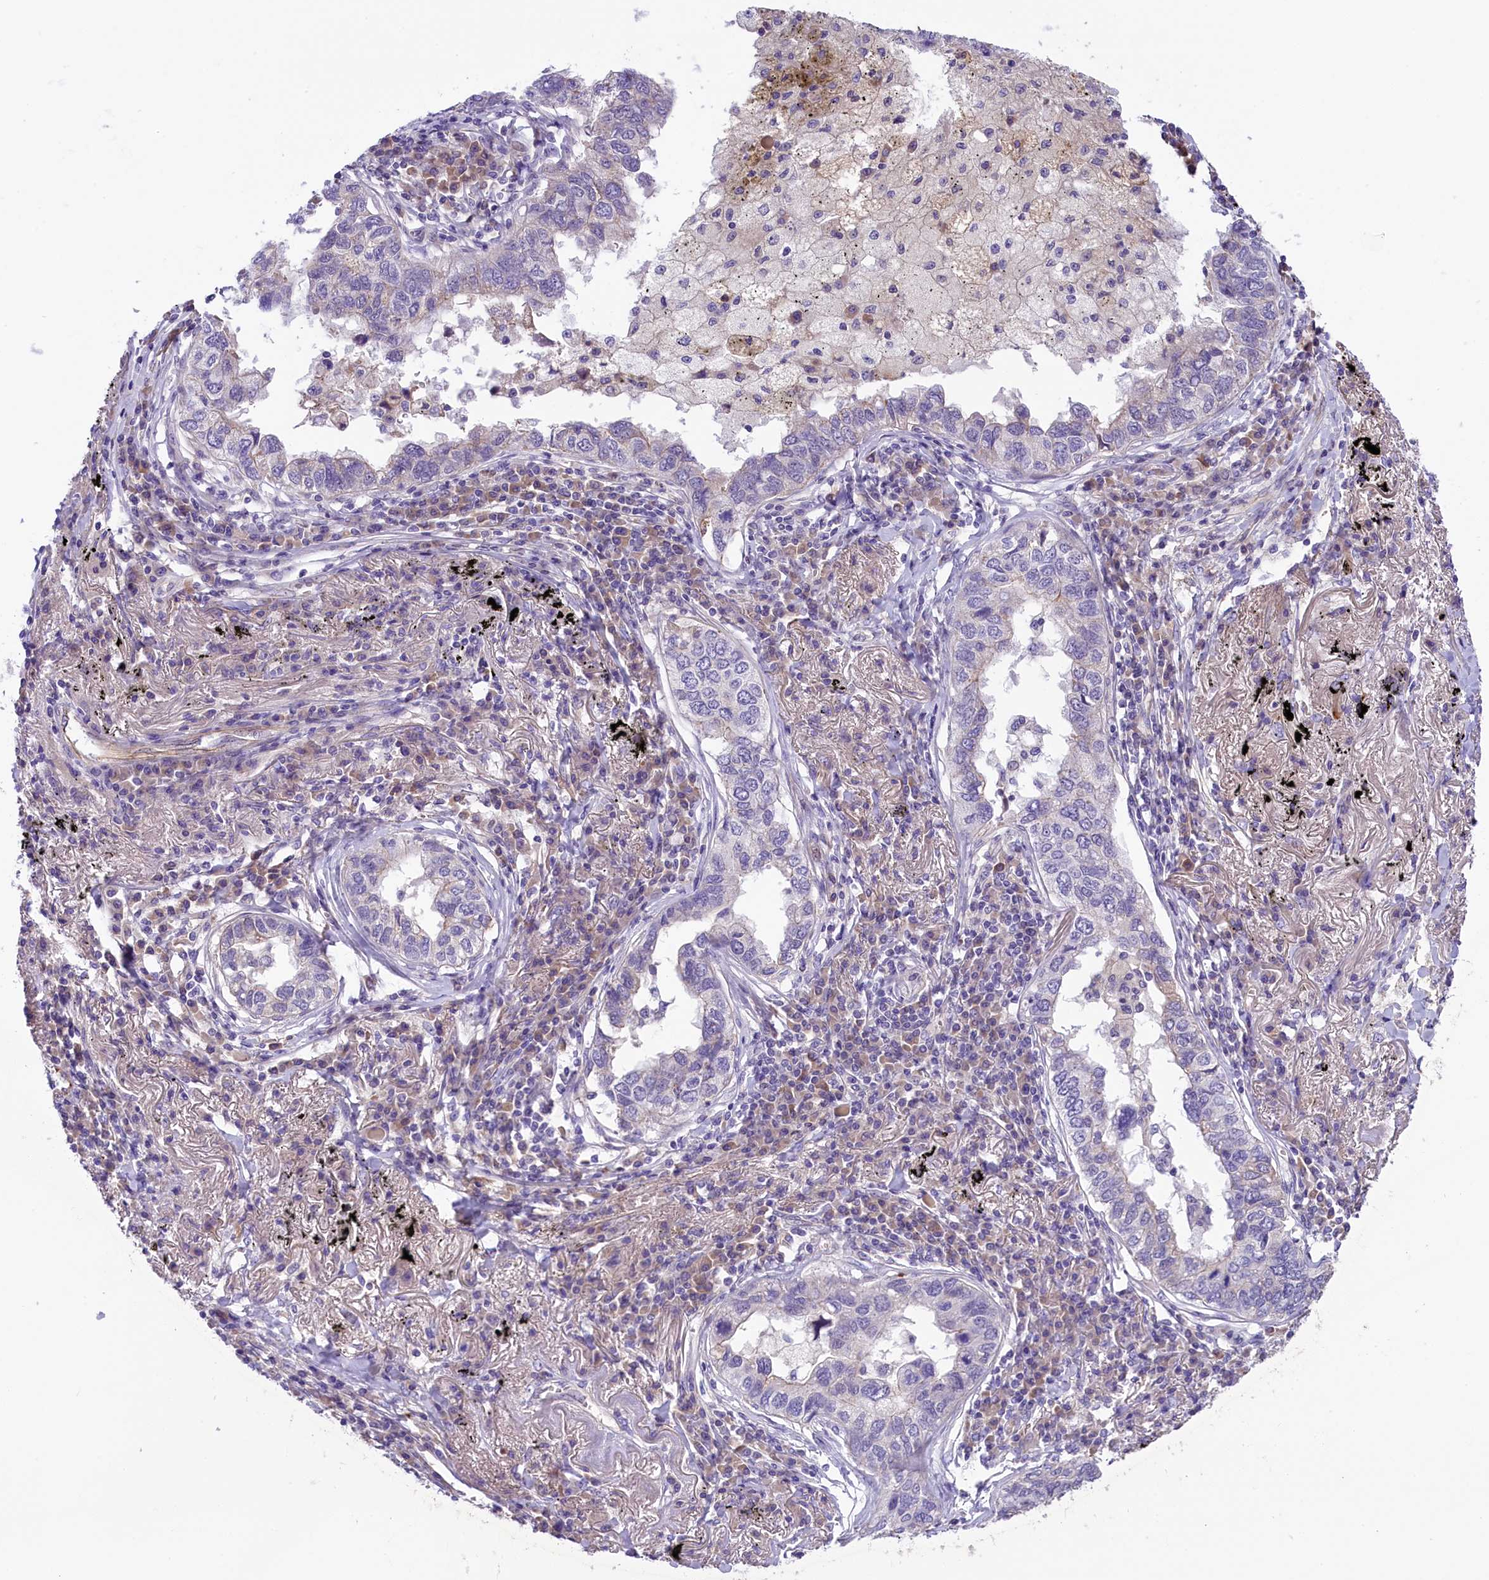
{"staining": {"intensity": "negative", "quantity": "none", "location": "none"}, "tissue": "lung cancer", "cell_type": "Tumor cells", "image_type": "cancer", "snomed": [{"axis": "morphology", "description": "Adenocarcinoma, NOS"}, {"axis": "topography", "description": "Lung"}], "caption": "The histopathology image exhibits no significant expression in tumor cells of lung cancer.", "gene": "CCDC32", "patient": {"sex": "male", "age": 65}}